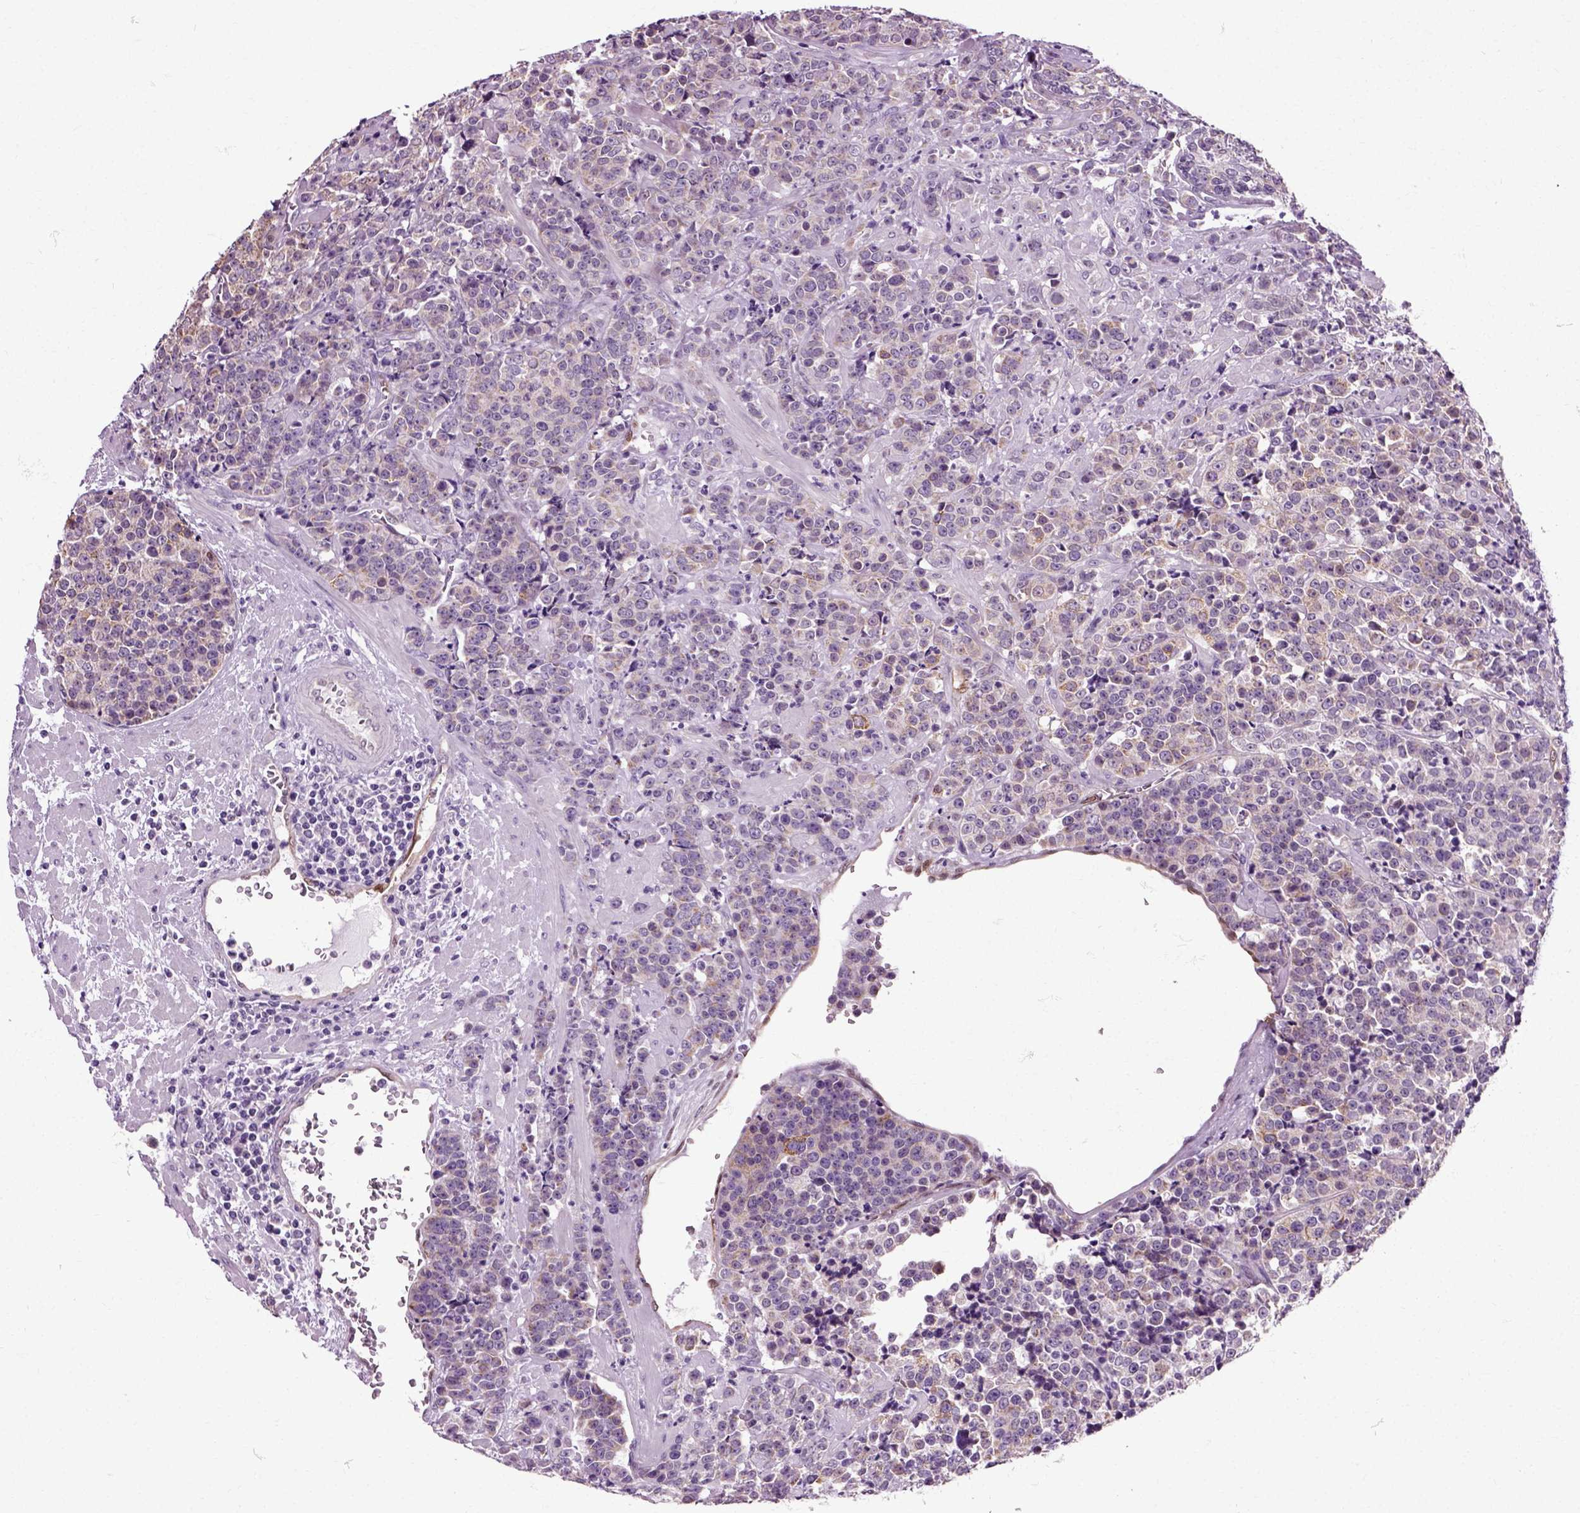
{"staining": {"intensity": "weak", "quantity": "<25%", "location": "cytoplasmic/membranous"}, "tissue": "prostate cancer", "cell_type": "Tumor cells", "image_type": "cancer", "snomed": [{"axis": "morphology", "description": "Adenocarcinoma, NOS"}, {"axis": "topography", "description": "Prostate"}], "caption": "Immunohistochemistry (IHC) micrograph of human prostate cancer (adenocarcinoma) stained for a protein (brown), which reveals no positivity in tumor cells. (Brightfield microscopy of DAB IHC at high magnification).", "gene": "HSPA2", "patient": {"sex": "male", "age": 67}}